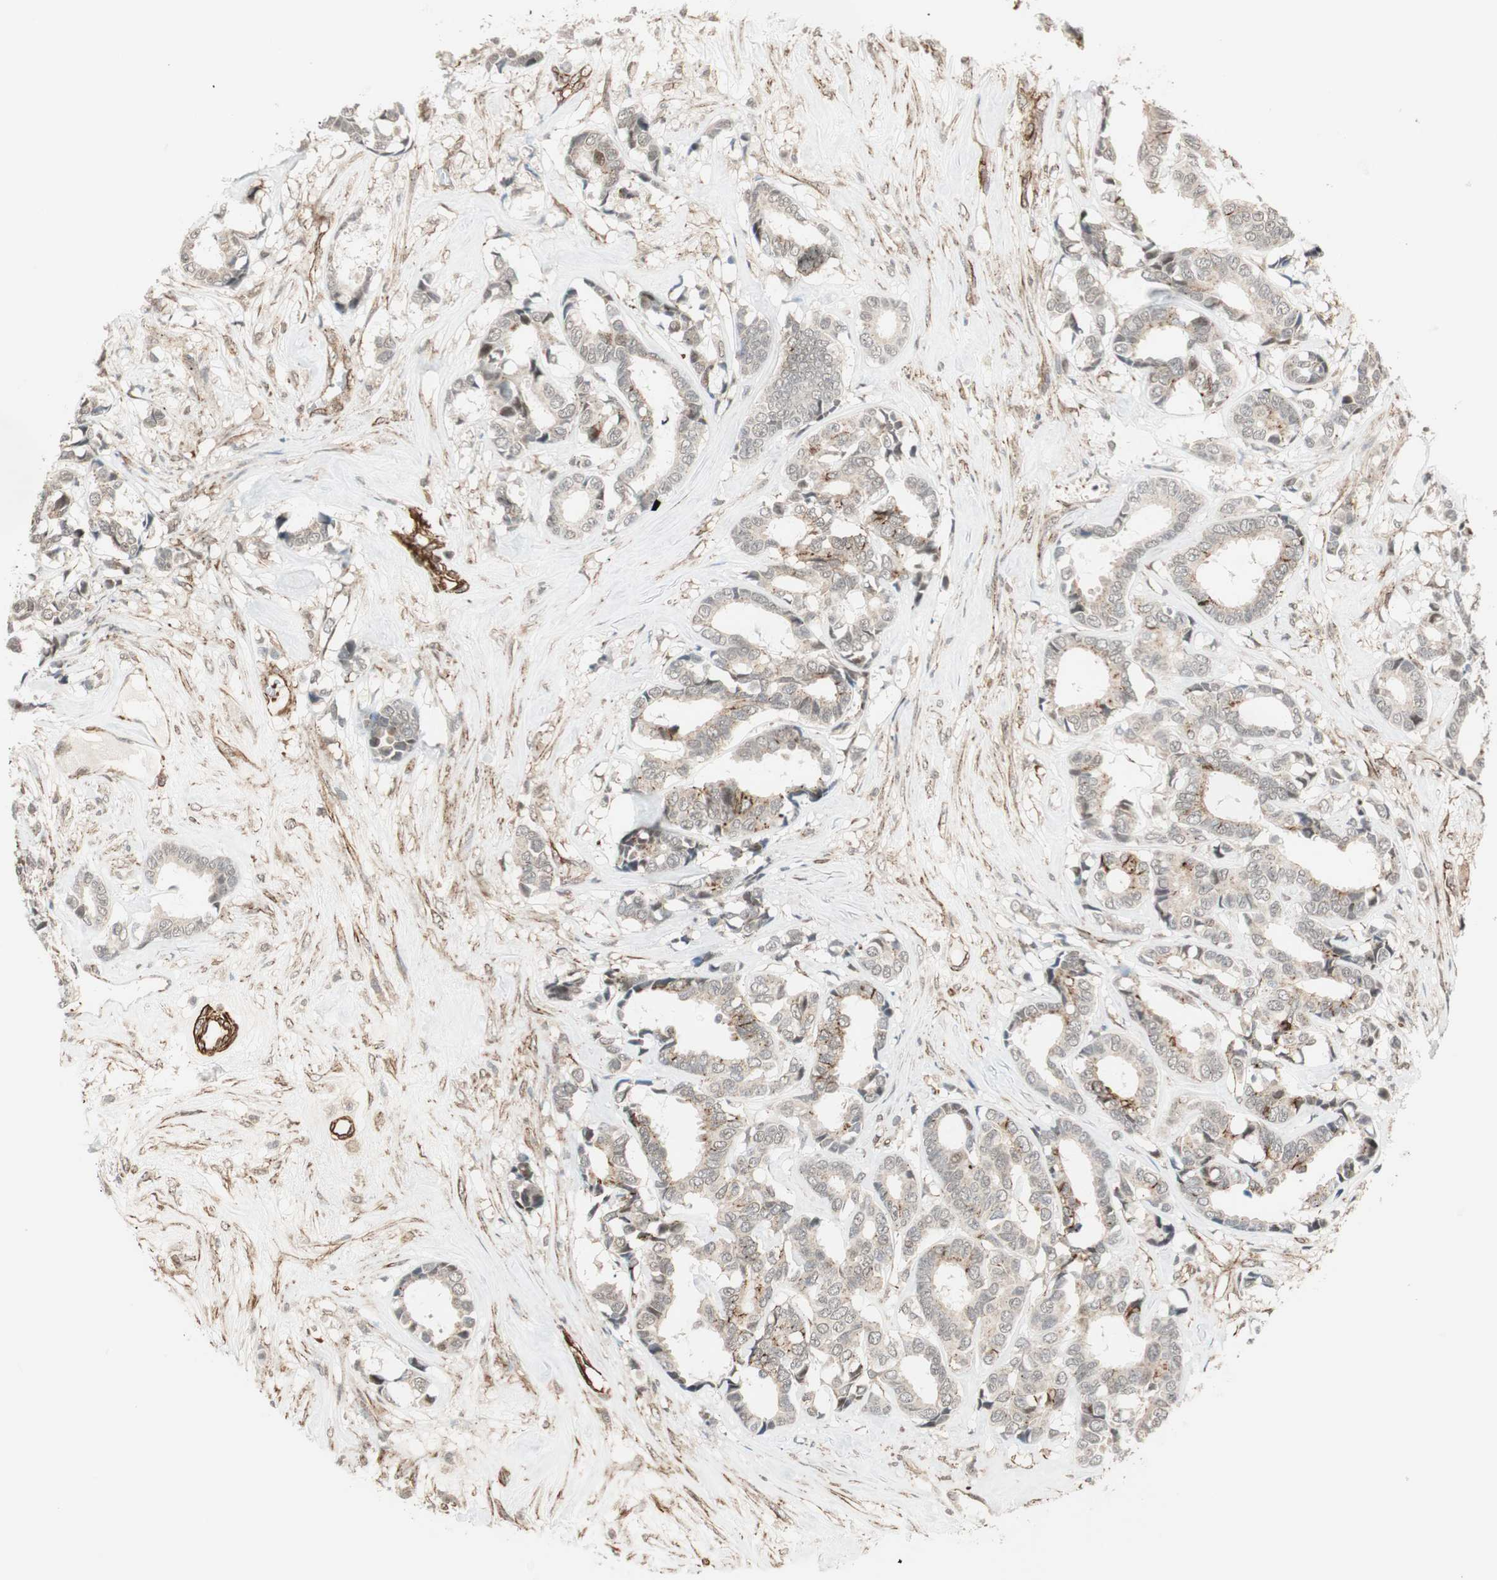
{"staining": {"intensity": "moderate", "quantity": "<25%", "location": "cytoplasmic/membranous"}, "tissue": "breast cancer", "cell_type": "Tumor cells", "image_type": "cancer", "snomed": [{"axis": "morphology", "description": "Duct carcinoma"}, {"axis": "topography", "description": "Breast"}], "caption": "Tumor cells exhibit low levels of moderate cytoplasmic/membranous positivity in approximately <25% of cells in human infiltrating ductal carcinoma (breast). Nuclei are stained in blue.", "gene": "CDK19", "patient": {"sex": "female", "age": 87}}